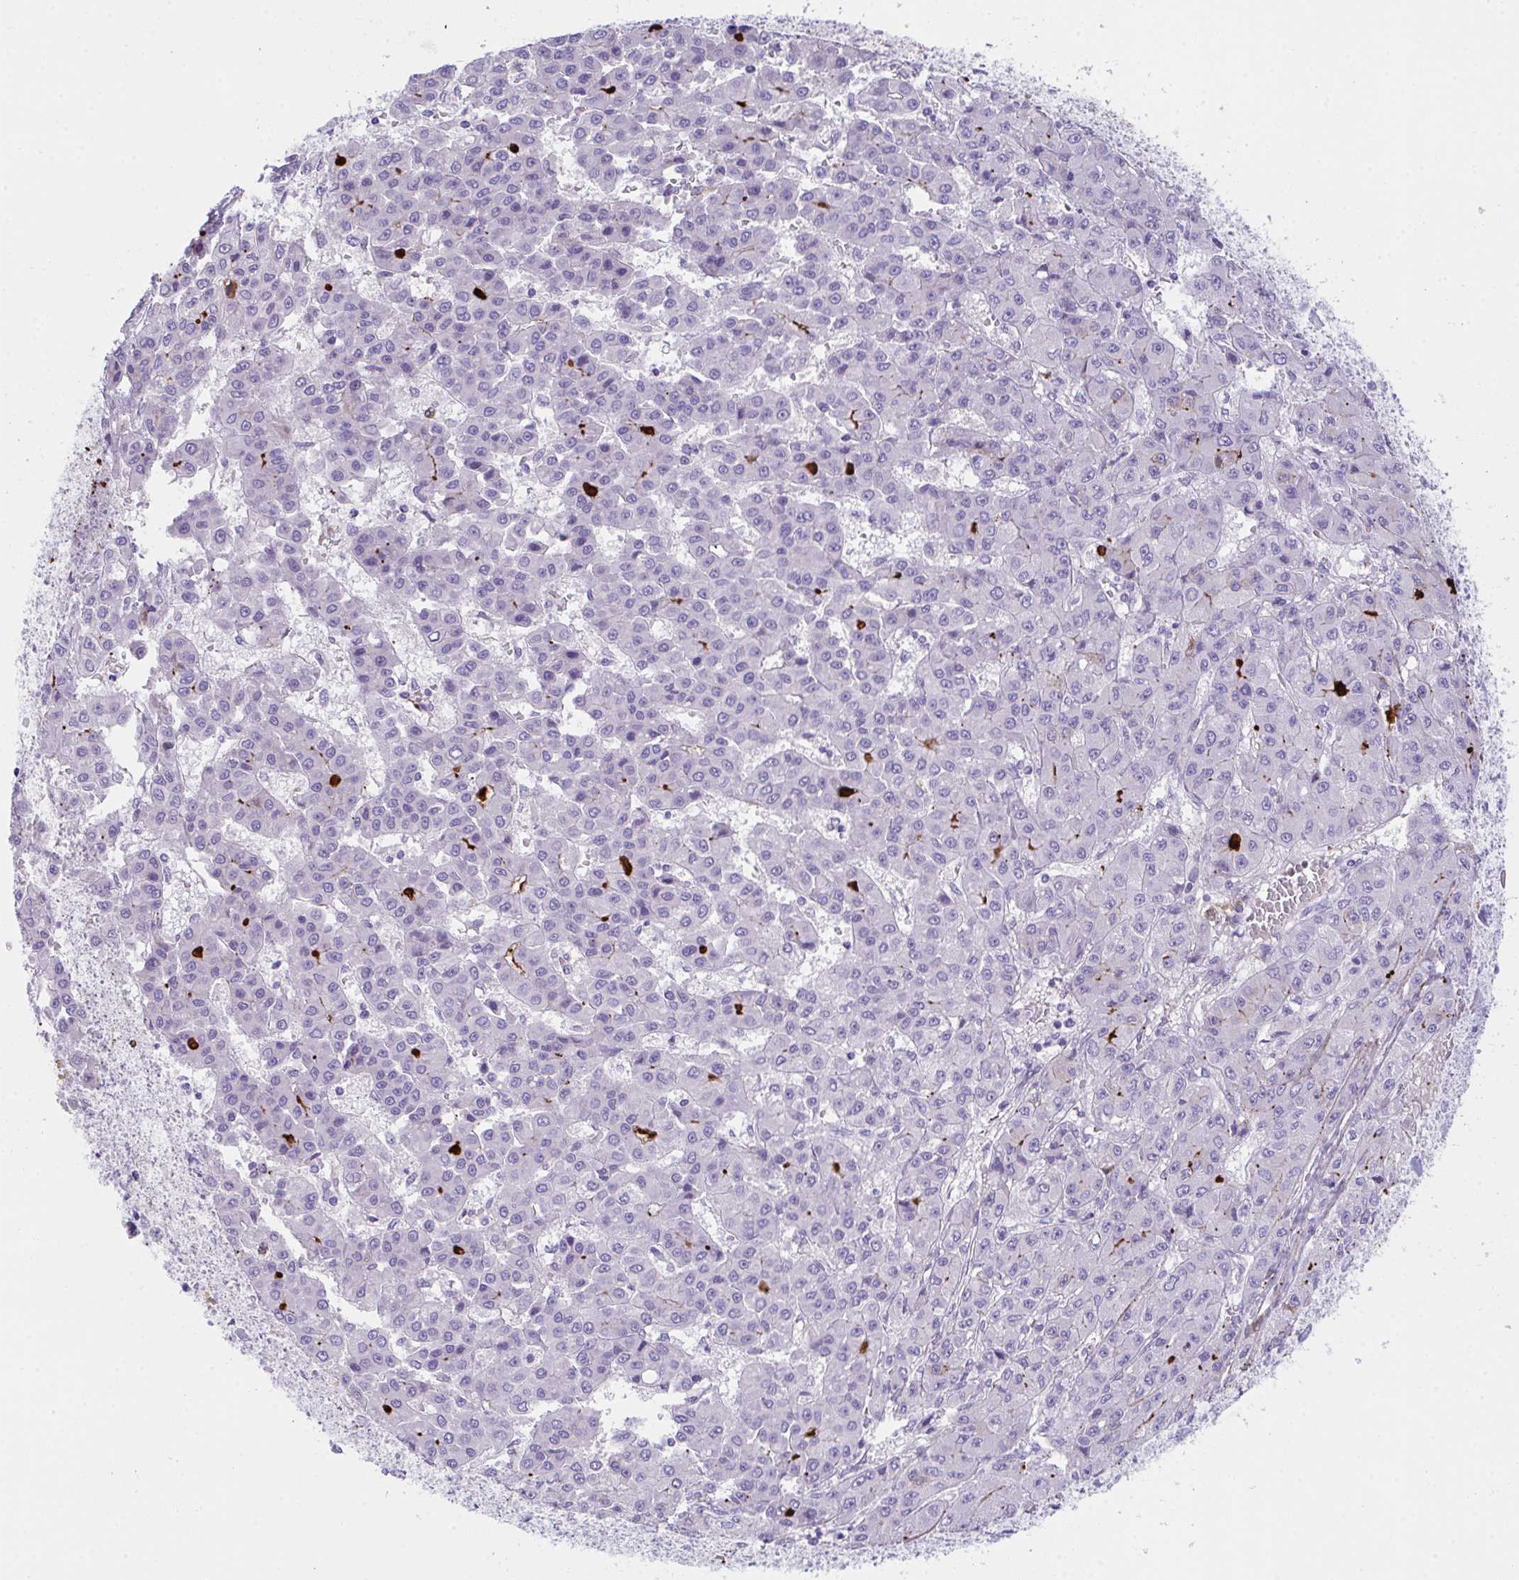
{"staining": {"intensity": "negative", "quantity": "none", "location": "none"}, "tissue": "liver cancer", "cell_type": "Tumor cells", "image_type": "cancer", "snomed": [{"axis": "morphology", "description": "Carcinoma, Hepatocellular, NOS"}, {"axis": "topography", "description": "Liver"}], "caption": "Micrograph shows no protein expression in tumor cells of hepatocellular carcinoma (liver) tissue.", "gene": "KMT2E", "patient": {"sex": "male", "age": 70}}